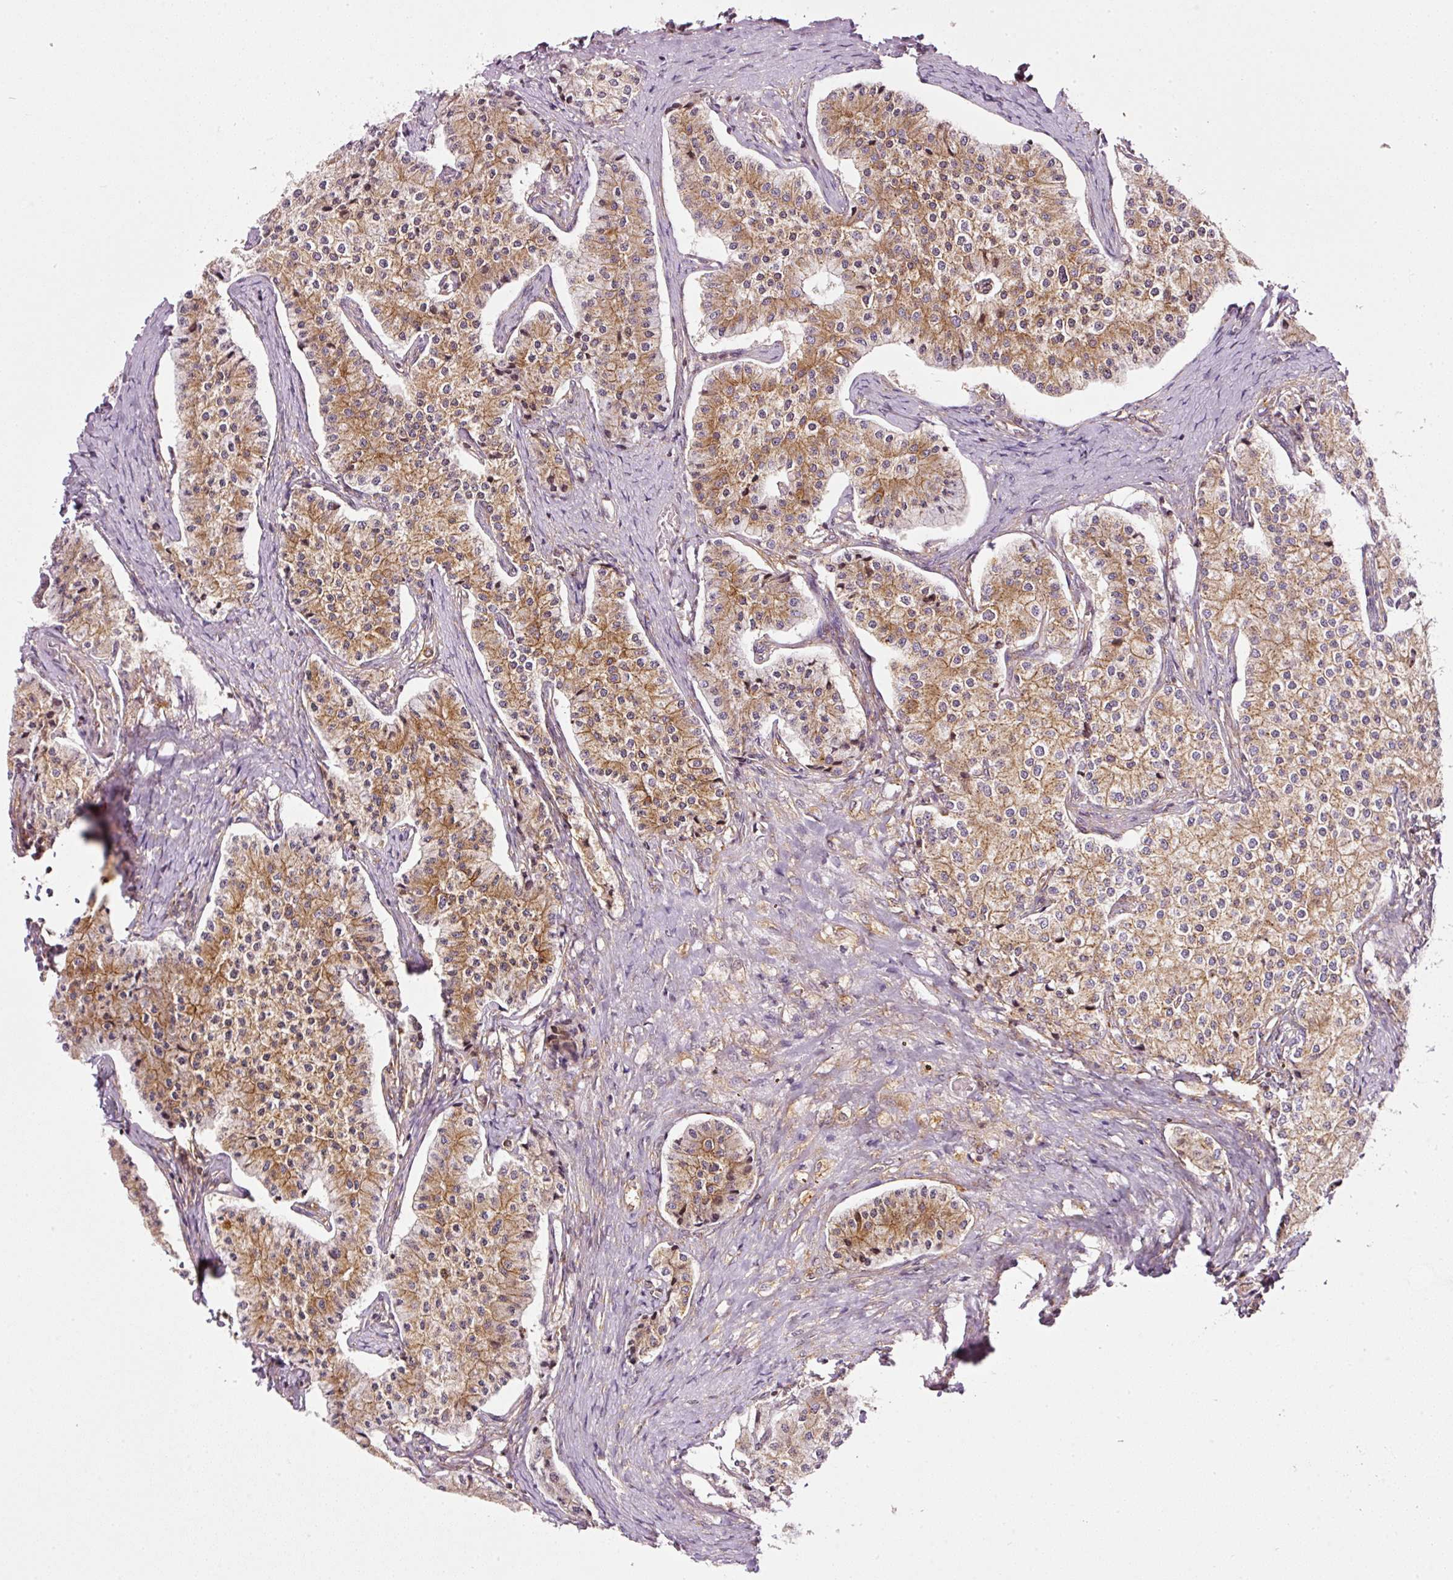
{"staining": {"intensity": "moderate", "quantity": ">75%", "location": "cytoplasmic/membranous"}, "tissue": "carcinoid", "cell_type": "Tumor cells", "image_type": "cancer", "snomed": [{"axis": "morphology", "description": "Carcinoid, malignant, NOS"}, {"axis": "topography", "description": "Colon"}], "caption": "Protein expression analysis of human carcinoid reveals moderate cytoplasmic/membranous positivity in approximately >75% of tumor cells.", "gene": "SCNM1", "patient": {"sex": "female", "age": 52}}